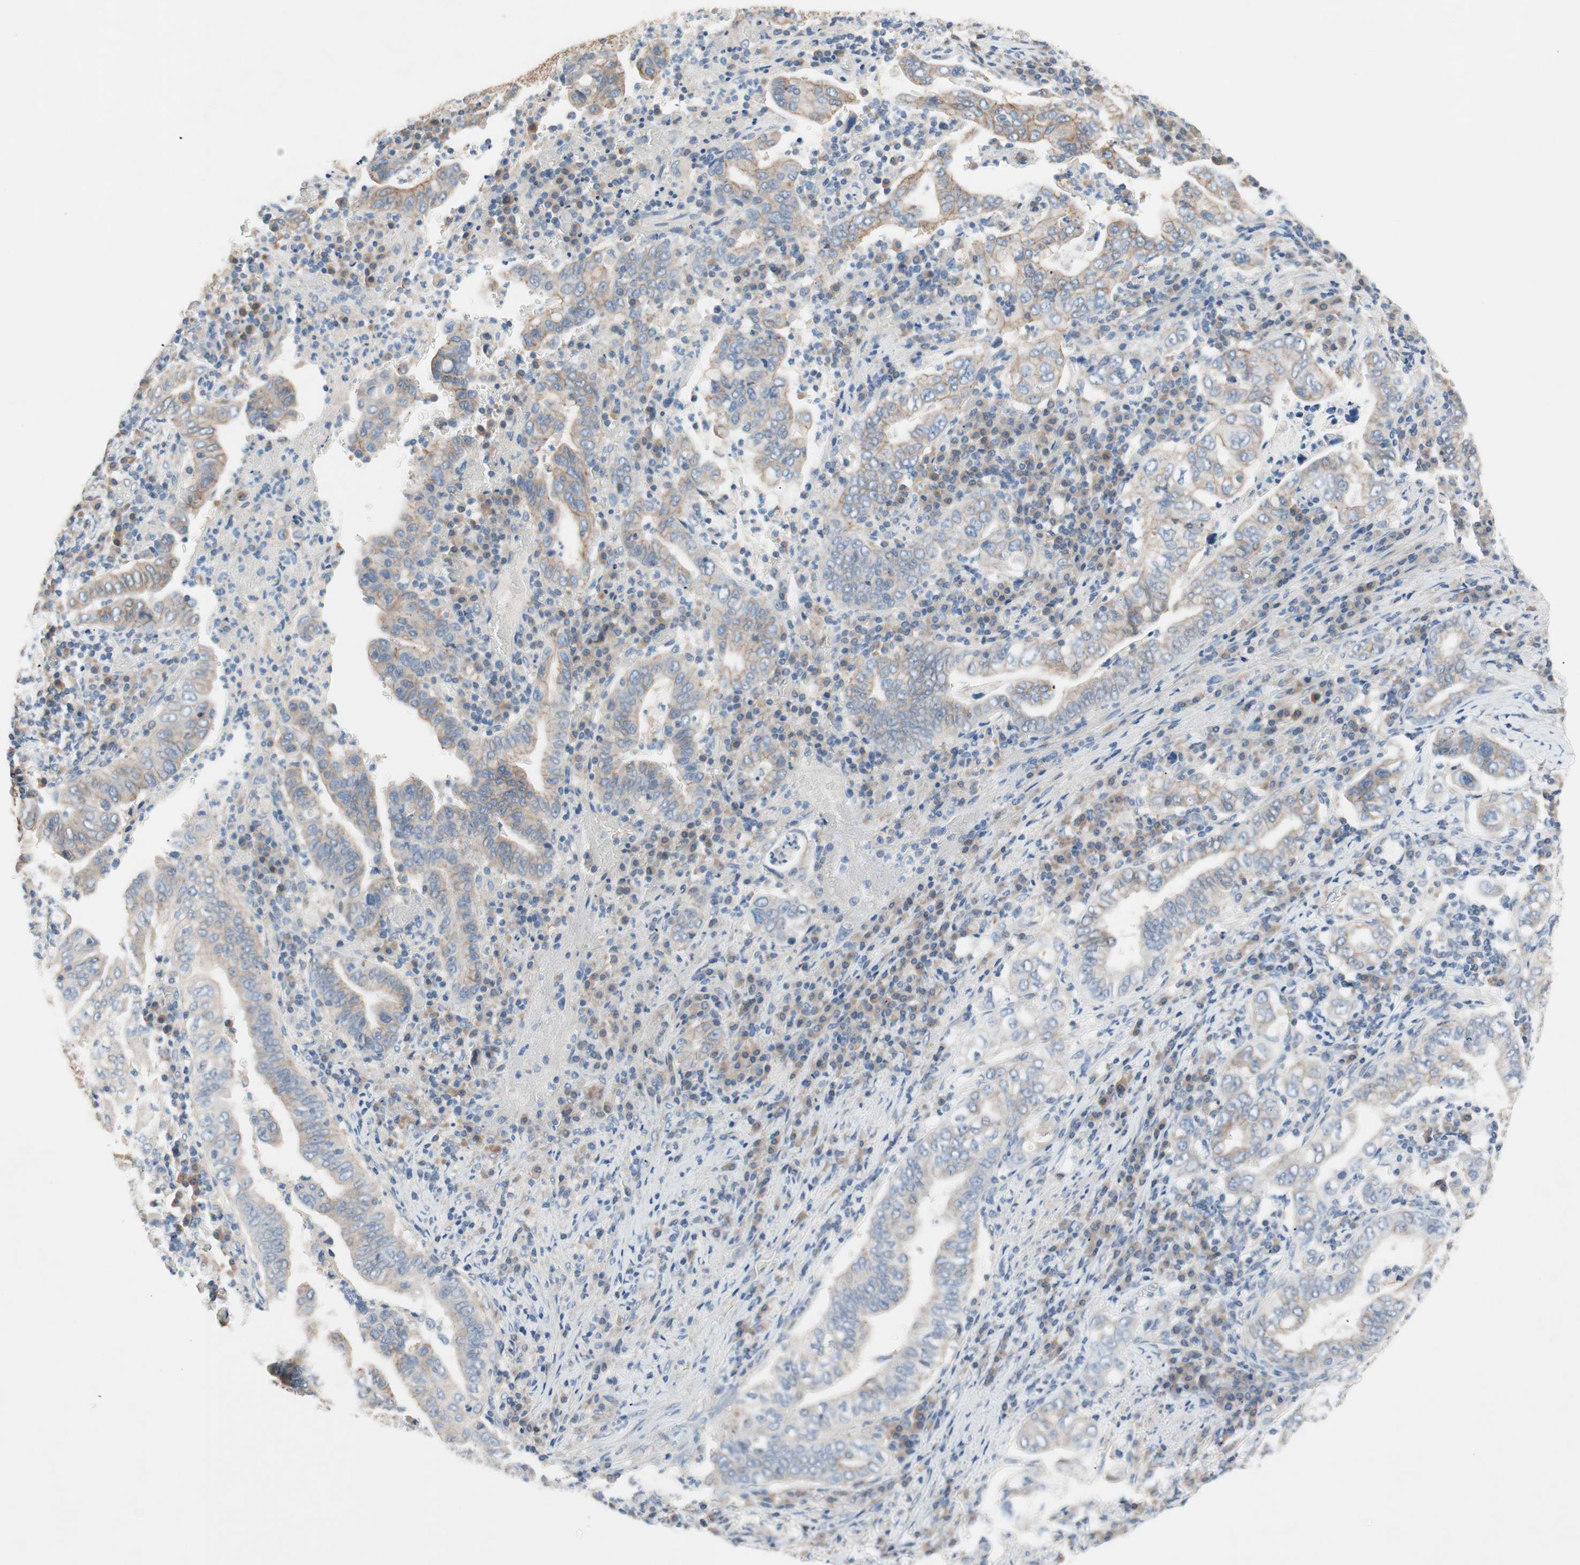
{"staining": {"intensity": "weak", "quantity": "25%-75%", "location": "cytoplasmic/membranous"}, "tissue": "stomach cancer", "cell_type": "Tumor cells", "image_type": "cancer", "snomed": [{"axis": "morphology", "description": "Normal tissue, NOS"}, {"axis": "morphology", "description": "Adenocarcinoma, NOS"}, {"axis": "topography", "description": "Esophagus"}, {"axis": "topography", "description": "Stomach, upper"}, {"axis": "topography", "description": "Peripheral nerve tissue"}], "caption": "Protein expression analysis of stomach adenocarcinoma exhibits weak cytoplasmic/membranous expression in about 25%-75% of tumor cells.", "gene": "GLUL", "patient": {"sex": "male", "age": 62}}